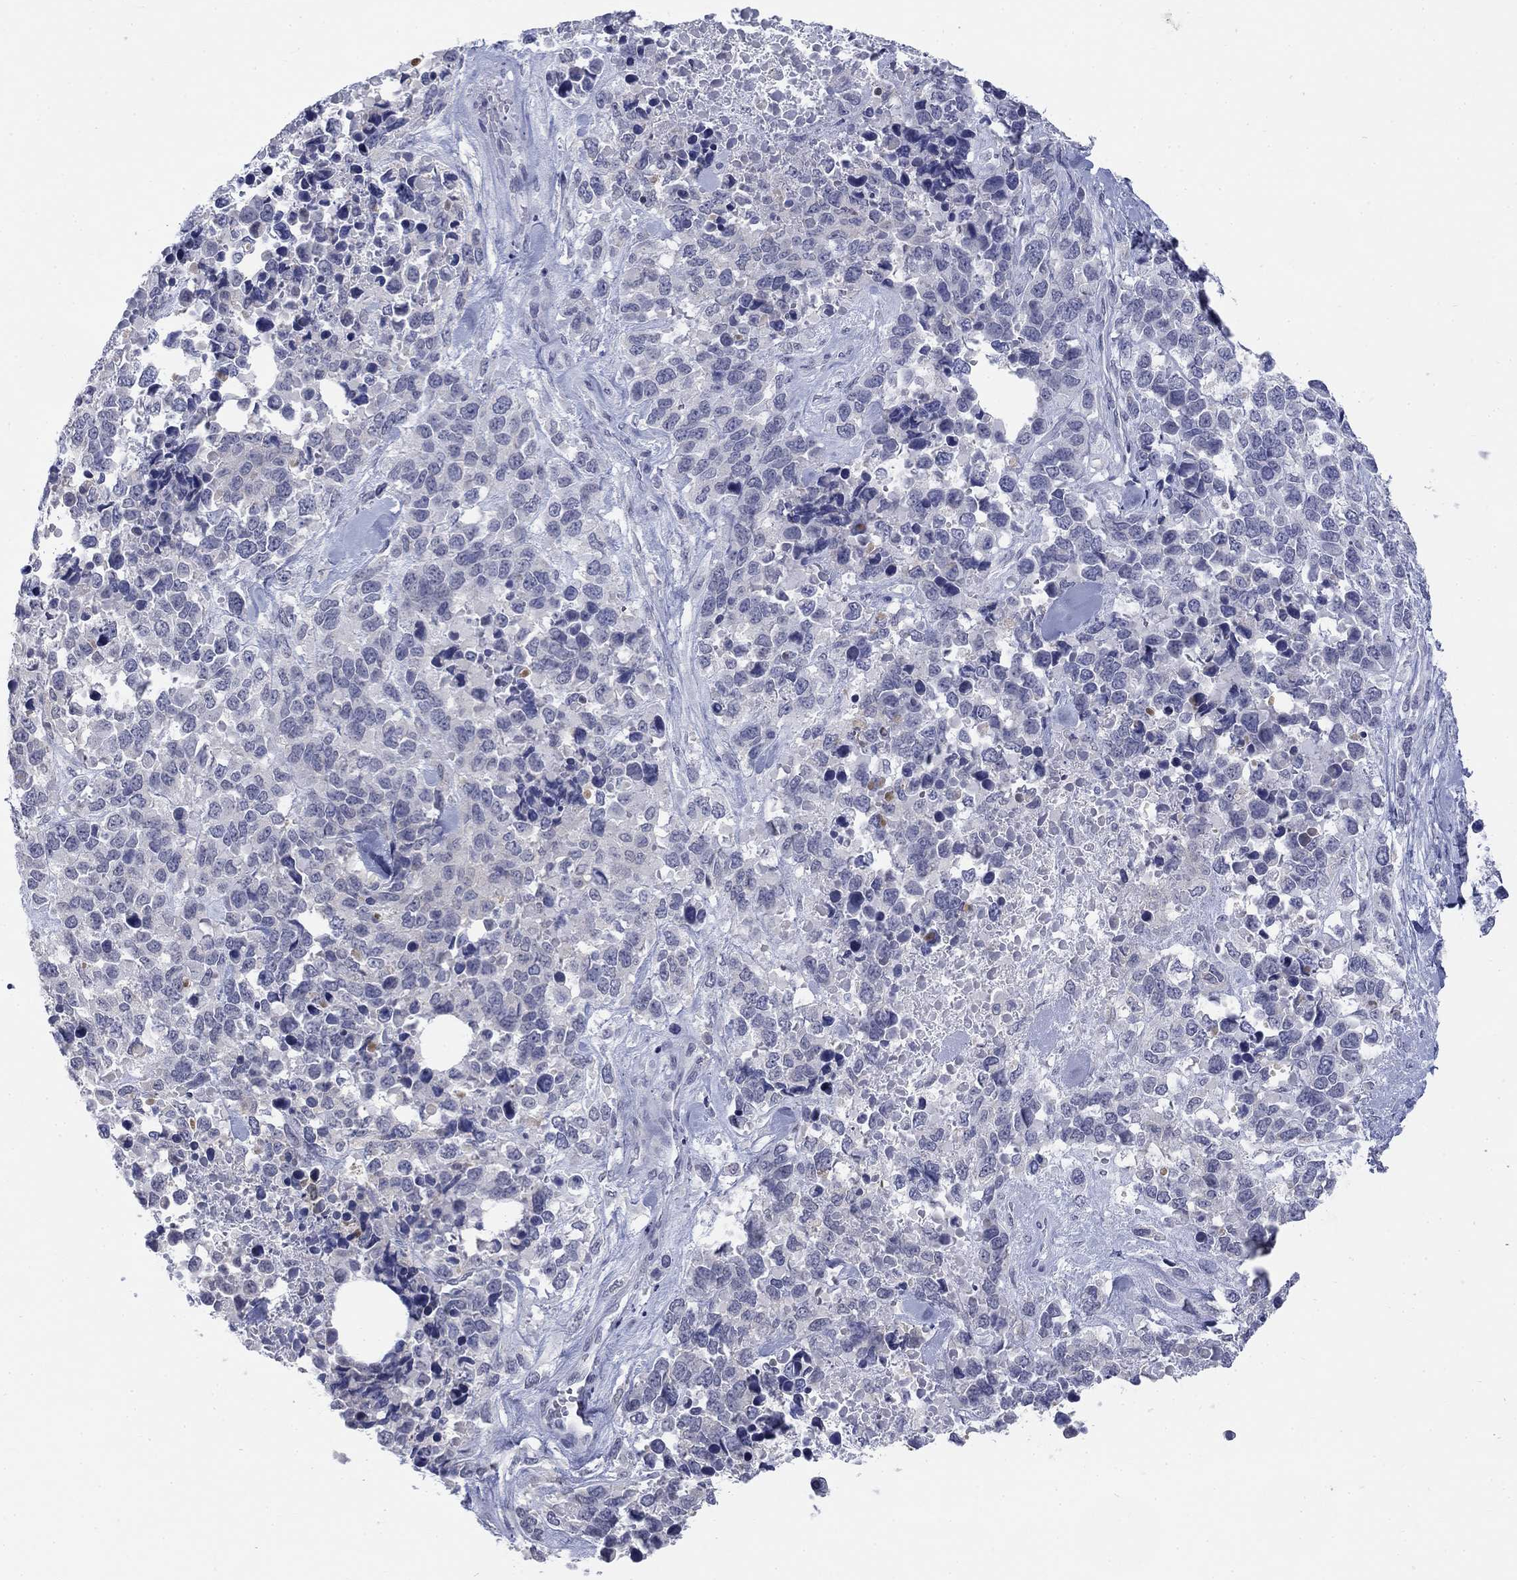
{"staining": {"intensity": "negative", "quantity": "none", "location": "none"}, "tissue": "melanoma", "cell_type": "Tumor cells", "image_type": "cancer", "snomed": [{"axis": "morphology", "description": "Malignant melanoma, Metastatic site"}, {"axis": "topography", "description": "Skin"}], "caption": "Melanoma stained for a protein using immunohistochemistry displays no staining tumor cells.", "gene": "ECEL1", "patient": {"sex": "male", "age": 84}}